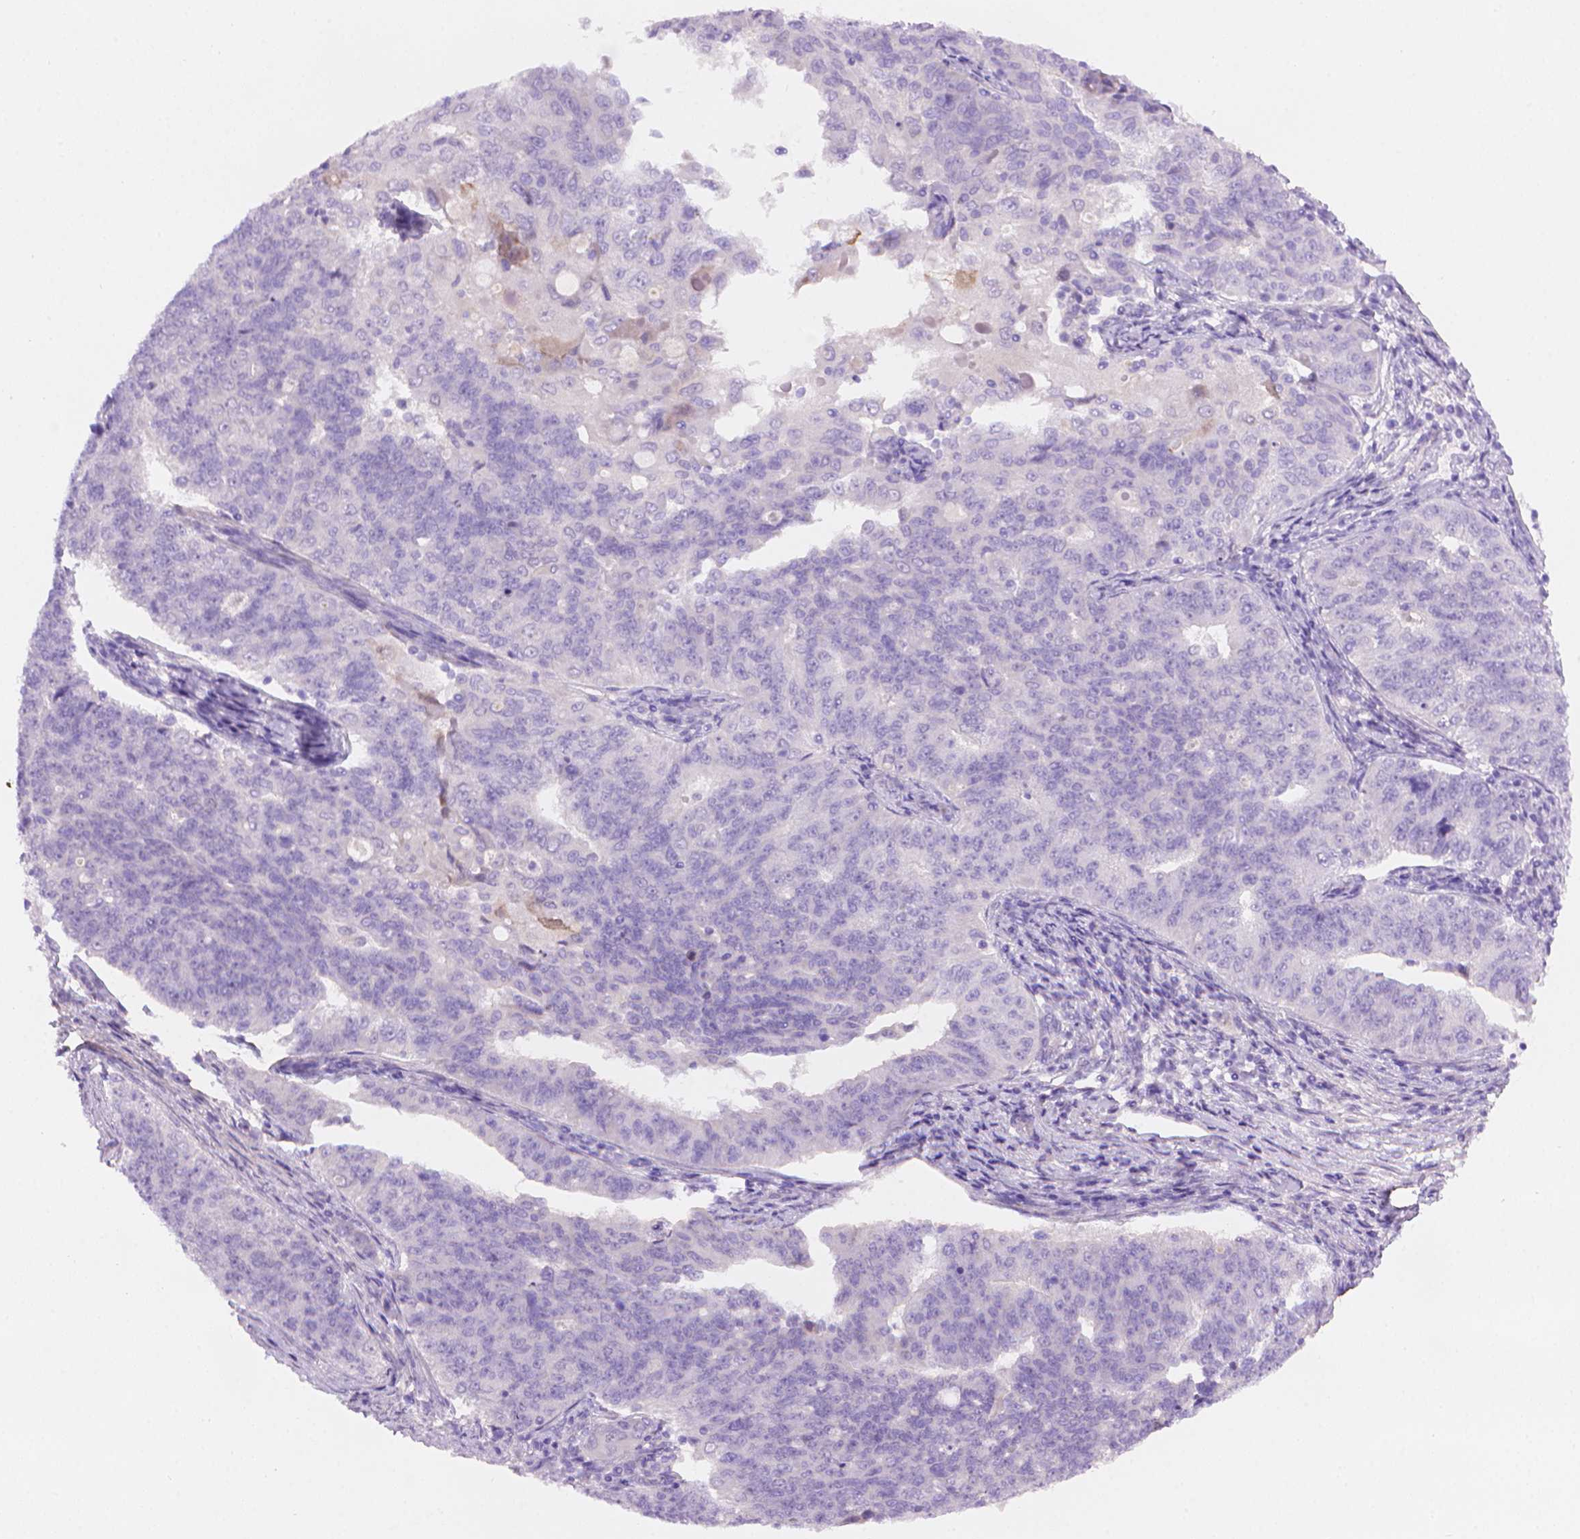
{"staining": {"intensity": "negative", "quantity": "none", "location": "none"}, "tissue": "endometrial cancer", "cell_type": "Tumor cells", "image_type": "cancer", "snomed": [{"axis": "morphology", "description": "Adenocarcinoma, NOS"}, {"axis": "topography", "description": "Endometrium"}], "caption": "Micrograph shows no significant protein staining in tumor cells of endometrial cancer.", "gene": "AMMECR1", "patient": {"sex": "female", "age": 43}}